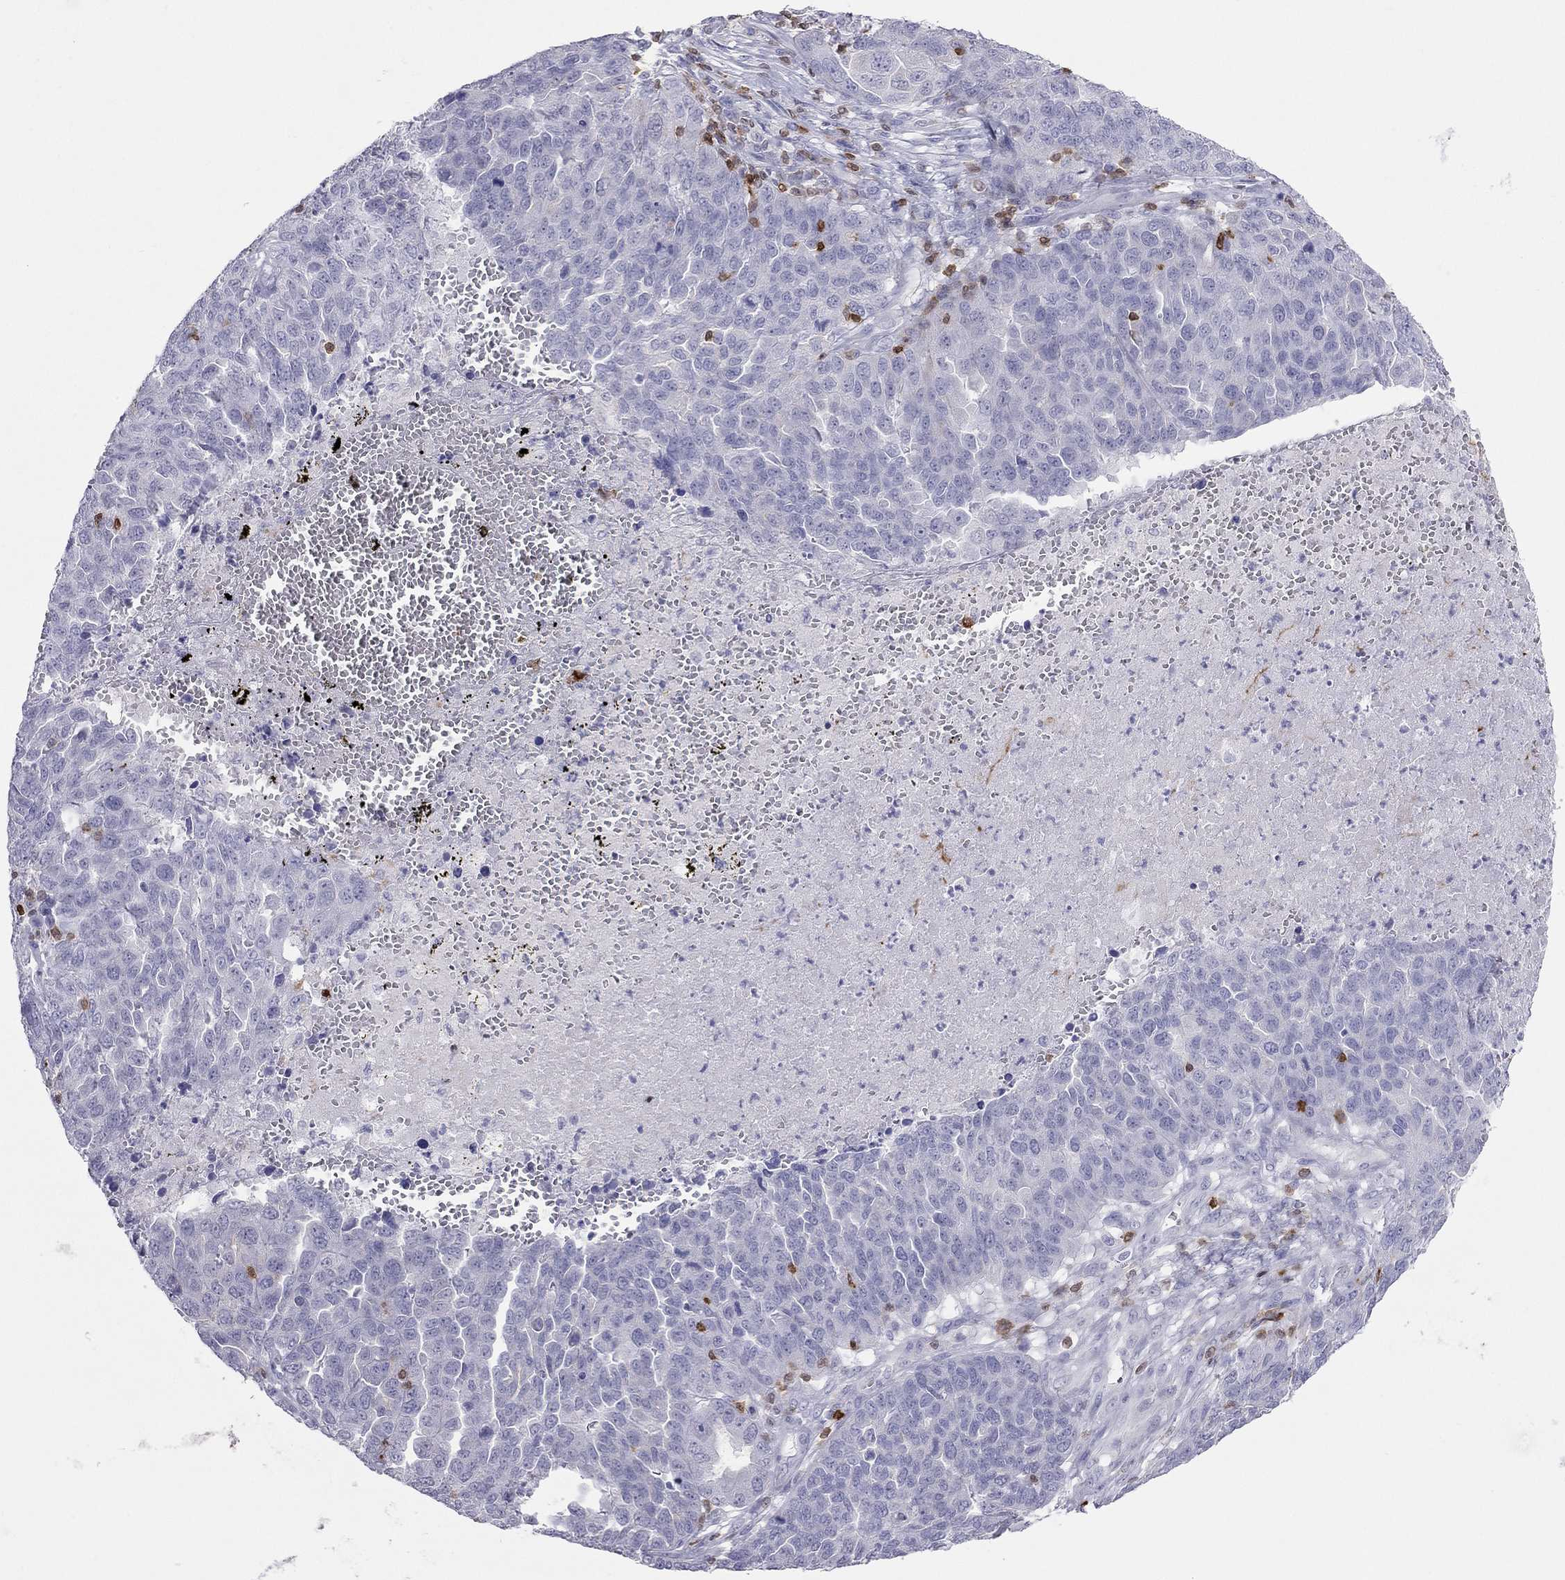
{"staining": {"intensity": "negative", "quantity": "none", "location": "none"}, "tissue": "ovarian cancer", "cell_type": "Tumor cells", "image_type": "cancer", "snomed": [{"axis": "morphology", "description": "Cystadenocarcinoma, serous, NOS"}, {"axis": "topography", "description": "Ovary"}], "caption": "Protein analysis of ovarian serous cystadenocarcinoma shows no significant expression in tumor cells.", "gene": "SH2D2A", "patient": {"sex": "female", "age": 87}}